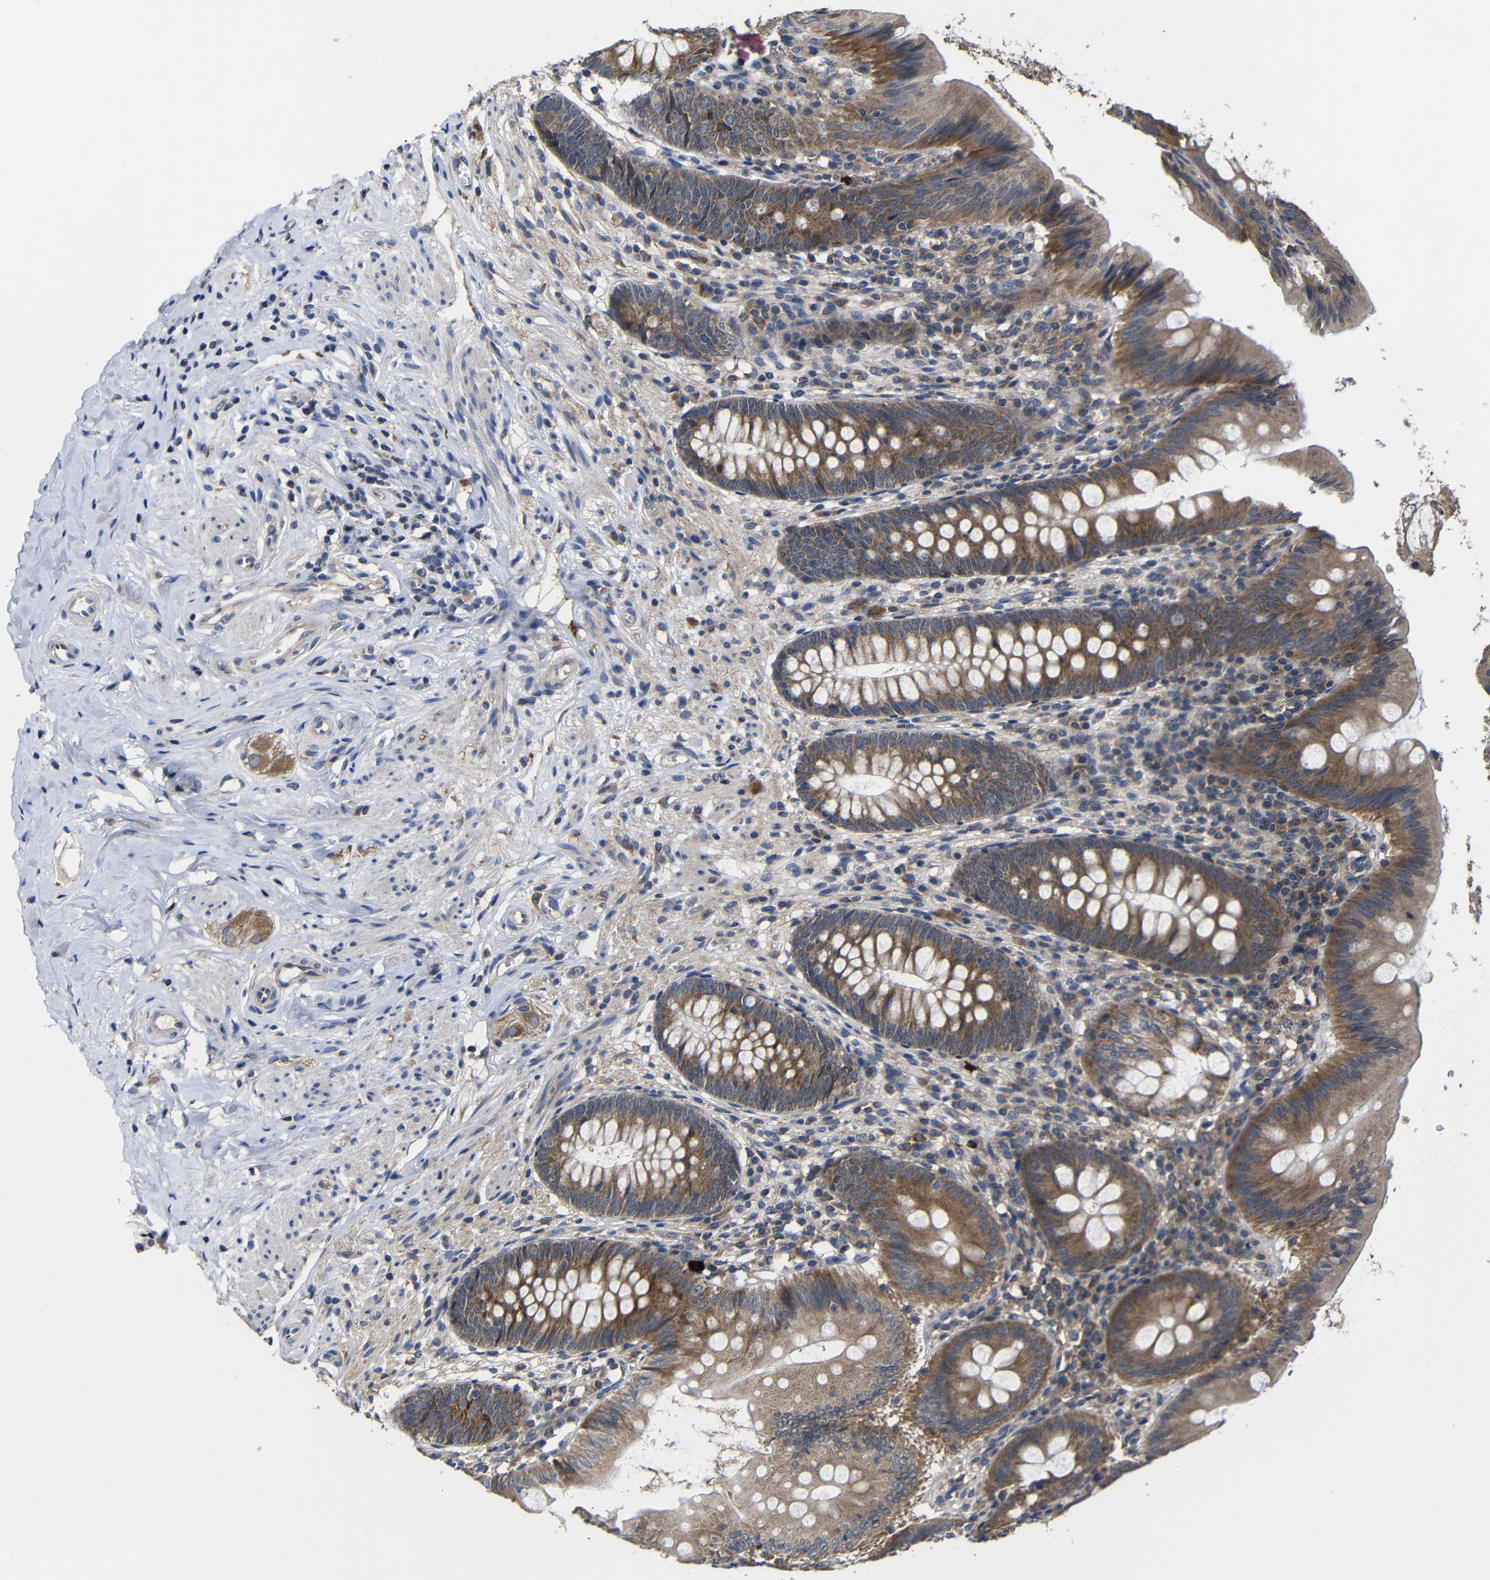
{"staining": {"intensity": "moderate", "quantity": ">75%", "location": "cytoplasmic/membranous"}, "tissue": "appendix", "cell_type": "Glandular cells", "image_type": "normal", "snomed": [{"axis": "morphology", "description": "Normal tissue, NOS"}, {"axis": "topography", "description": "Appendix"}], "caption": "A high-resolution histopathology image shows immunohistochemistry (IHC) staining of normal appendix, which shows moderate cytoplasmic/membranous positivity in approximately >75% of glandular cells.", "gene": "LPAR5", "patient": {"sex": "male", "age": 56}}